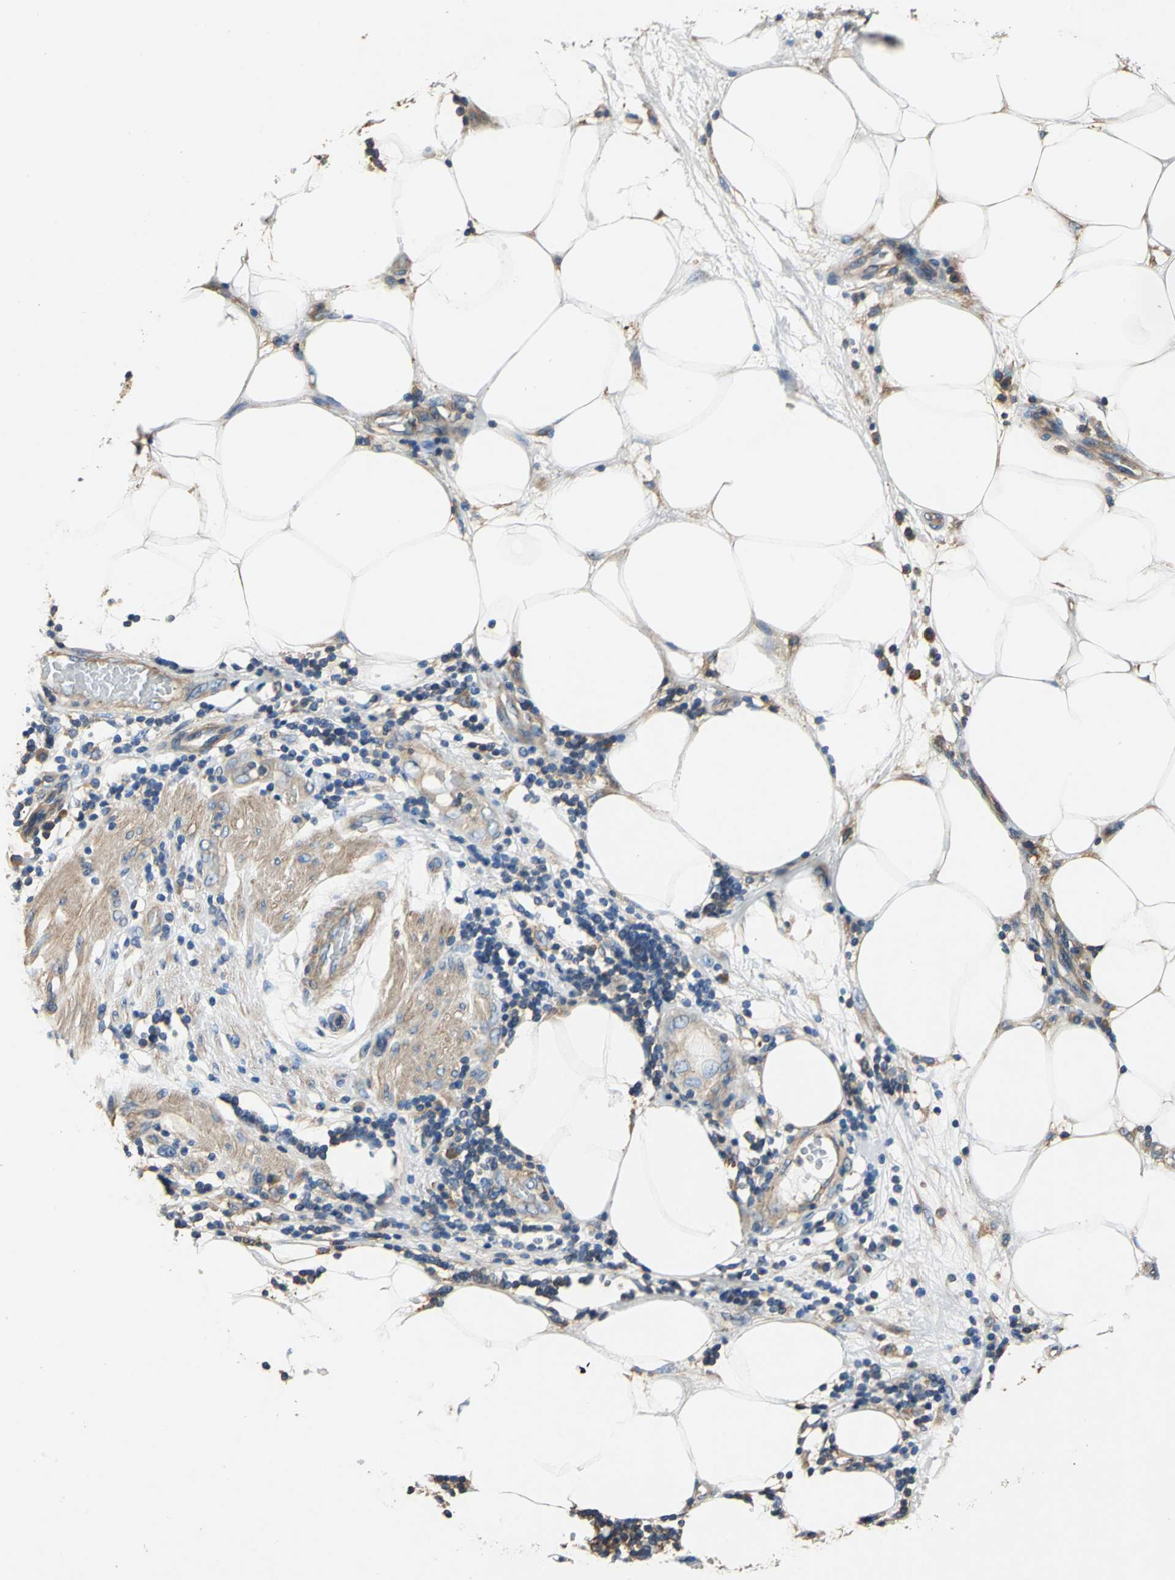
{"staining": {"intensity": "weak", "quantity": ">75%", "location": "cytoplasmic/membranous"}, "tissue": "lung cancer", "cell_type": "Tumor cells", "image_type": "cancer", "snomed": [{"axis": "morphology", "description": "Inflammation, NOS"}, {"axis": "morphology", "description": "Squamous cell carcinoma, NOS"}, {"axis": "topography", "description": "Lymph node"}, {"axis": "topography", "description": "Soft tissue"}, {"axis": "topography", "description": "Lung"}], "caption": "This histopathology image demonstrates immunohistochemistry staining of squamous cell carcinoma (lung), with low weak cytoplasmic/membranous positivity in approximately >75% of tumor cells.", "gene": "DDX3Y", "patient": {"sex": "male", "age": 66}}